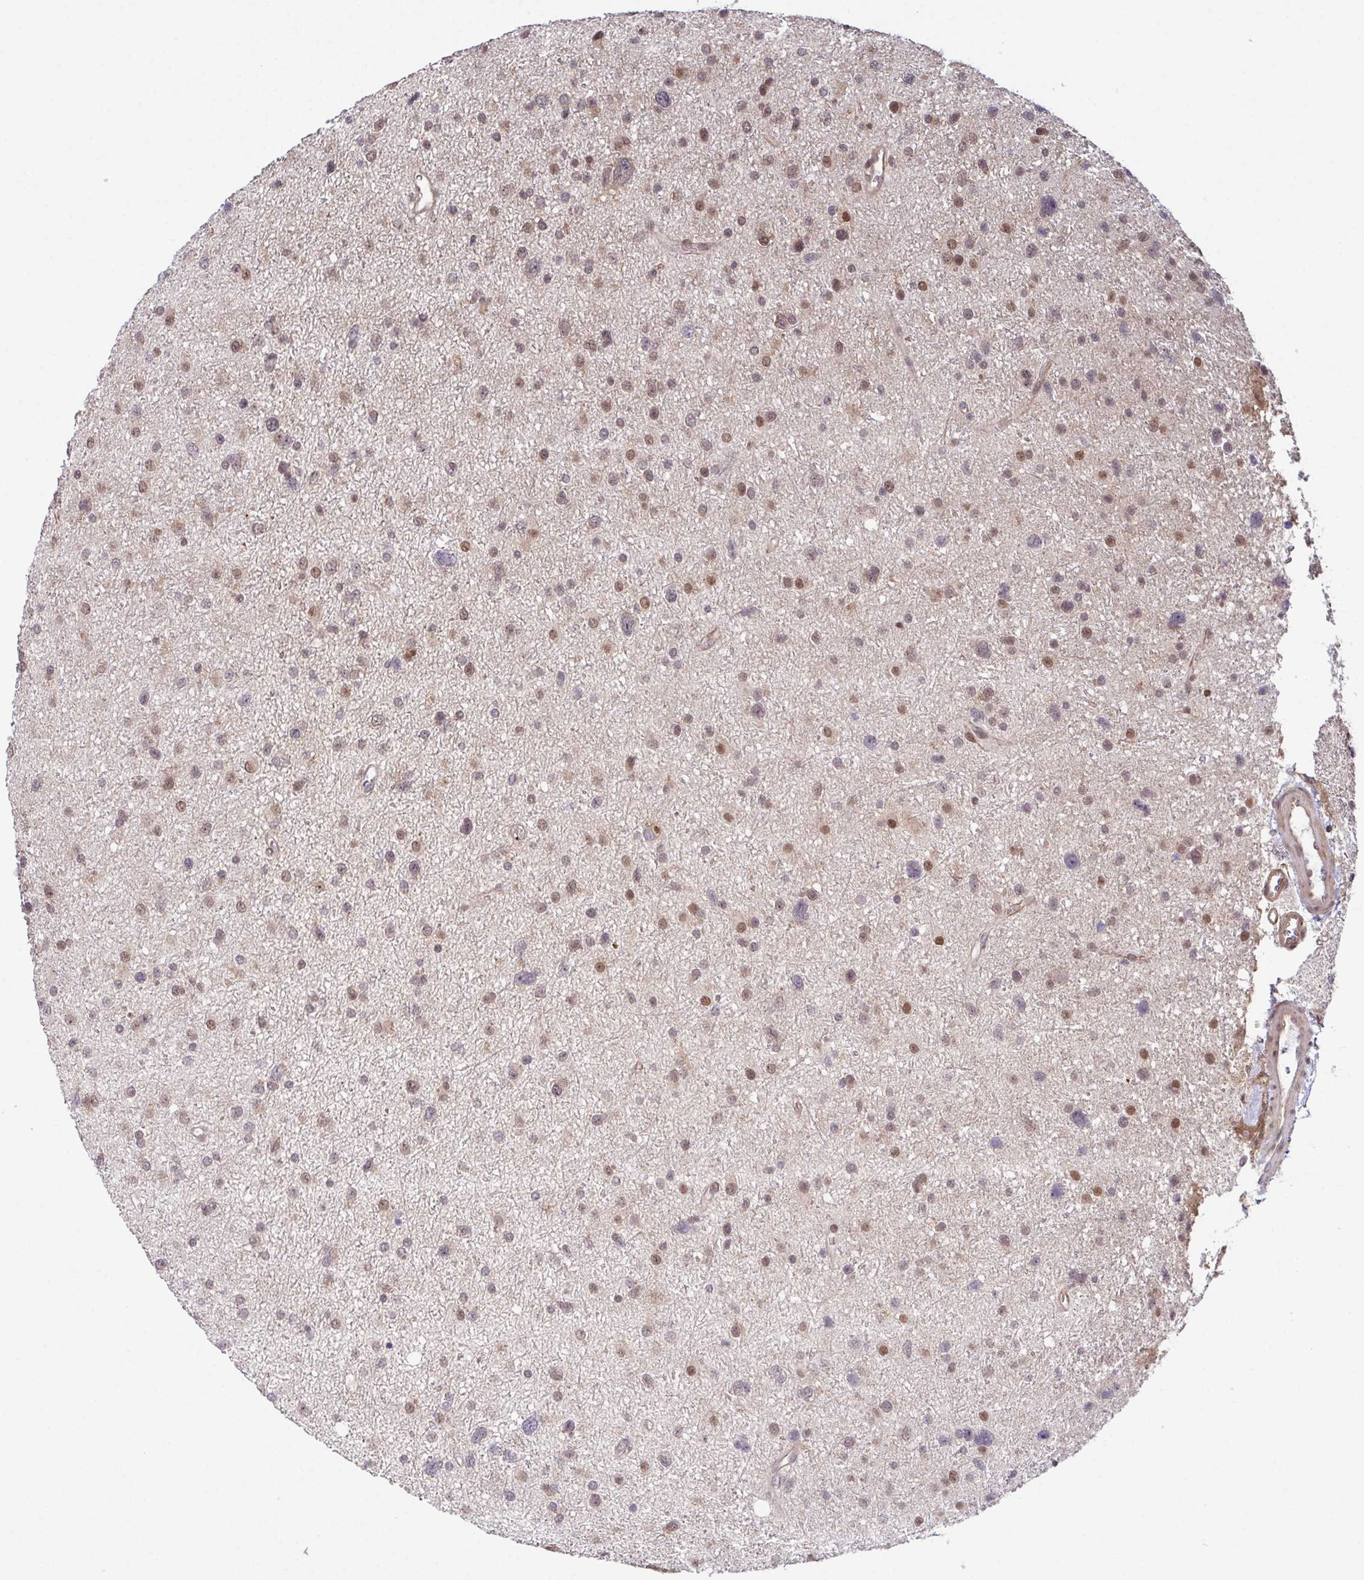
{"staining": {"intensity": "weak", "quantity": "25%-75%", "location": "nuclear"}, "tissue": "glioma", "cell_type": "Tumor cells", "image_type": "cancer", "snomed": [{"axis": "morphology", "description": "Glioma, malignant, Low grade"}, {"axis": "topography", "description": "Brain"}], "caption": "Immunohistochemistry (IHC) photomicrograph of human low-grade glioma (malignant) stained for a protein (brown), which reveals low levels of weak nuclear positivity in approximately 25%-75% of tumor cells.", "gene": "DNAJB1", "patient": {"sex": "female", "age": 55}}